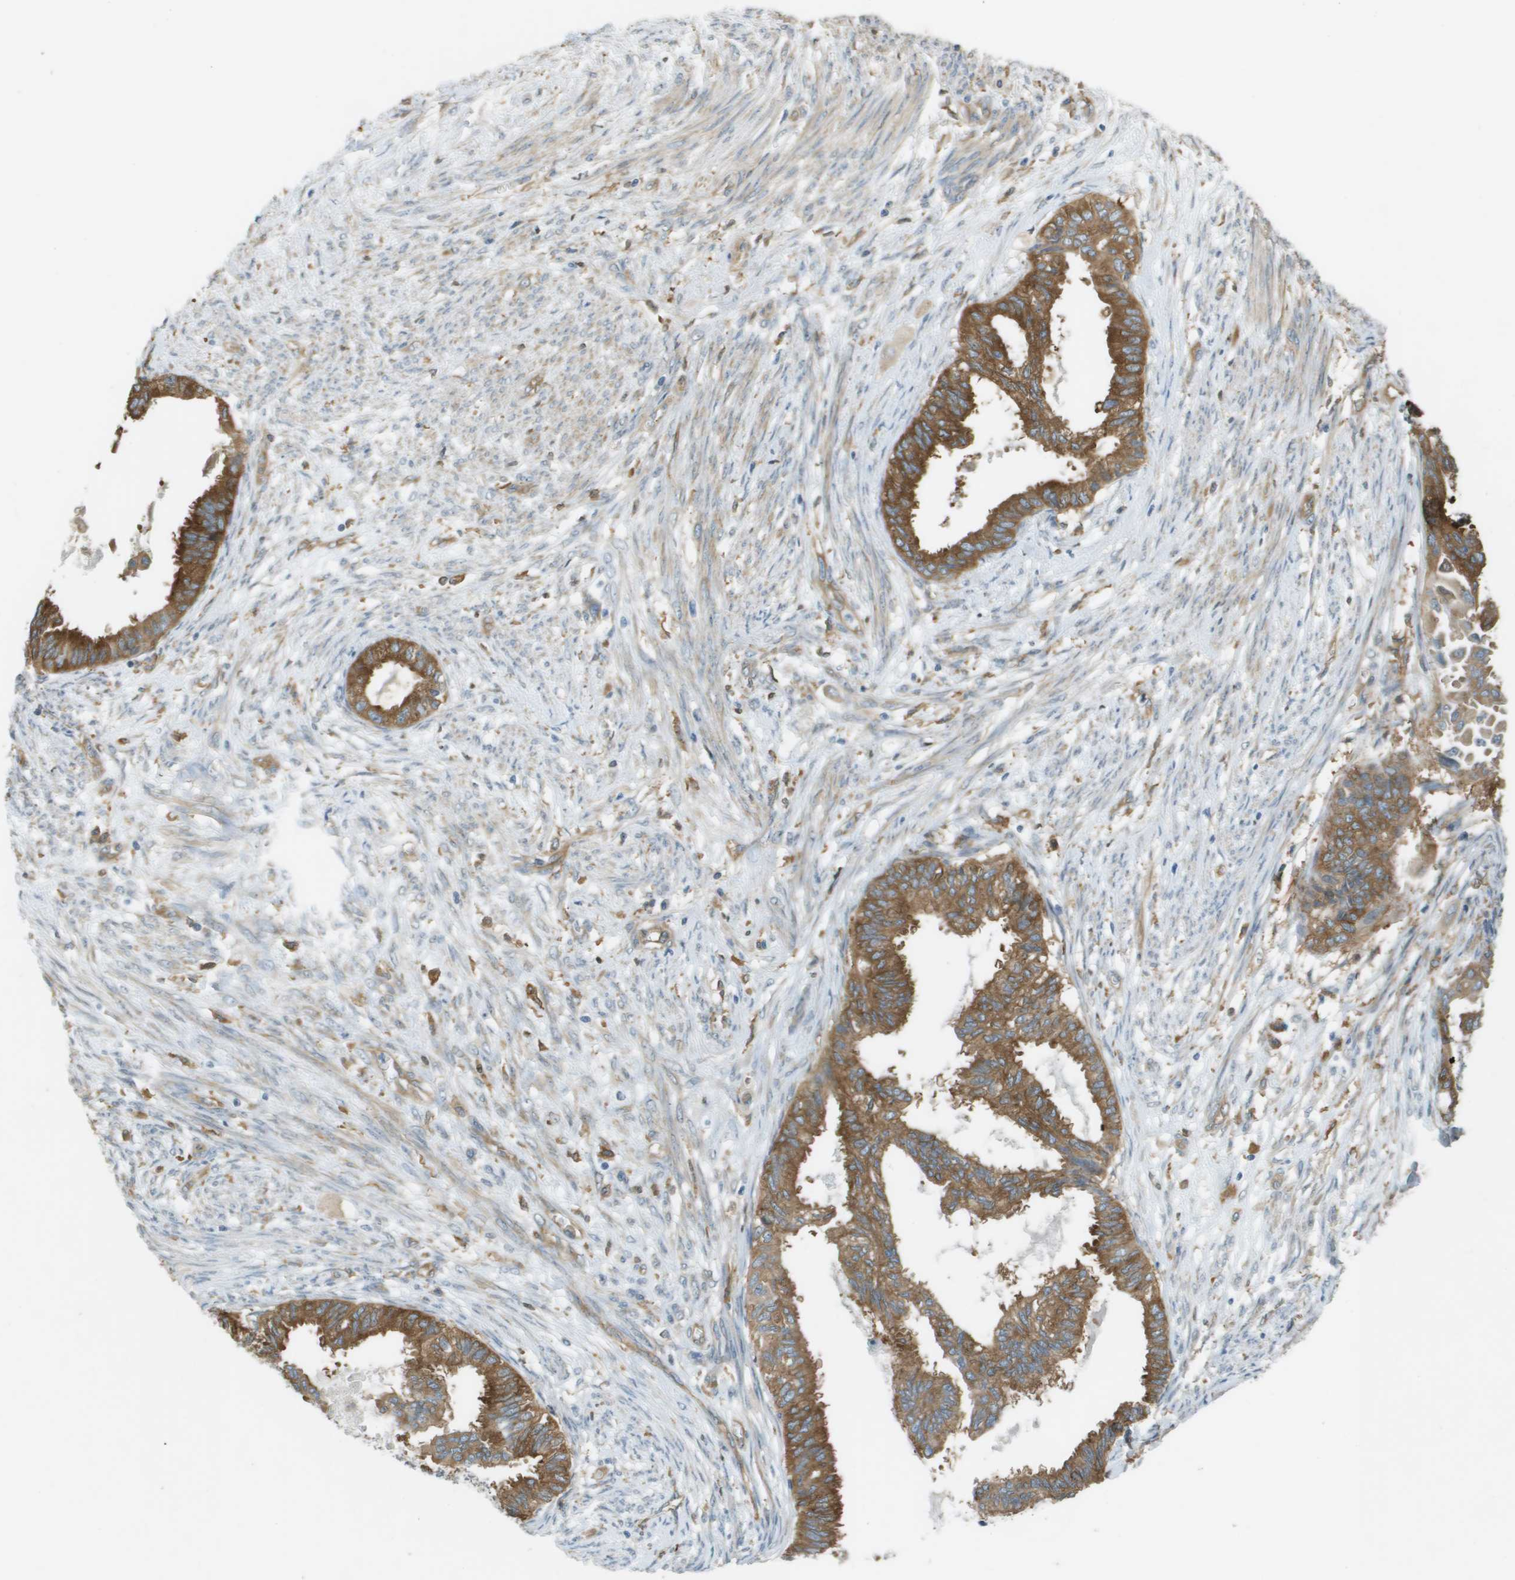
{"staining": {"intensity": "strong", "quantity": ">75%", "location": "cytoplasmic/membranous"}, "tissue": "cervical cancer", "cell_type": "Tumor cells", "image_type": "cancer", "snomed": [{"axis": "morphology", "description": "Normal tissue, NOS"}, {"axis": "morphology", "description": "Adenocarcinoma, NOS"}, {"axis": "topography", "description": "Cervix"}, {"axis": "topography", "description": "Endometrium"}], "caption": "This micrograph reveals immunohistochemistry staining of human adenocarcinoma (cervical), with high strong cytoplasmic/membranous expression in approximately >75% of tumor cells.", "gene": "CORO1B", "patient": {"sex": "female", "age": 86}}